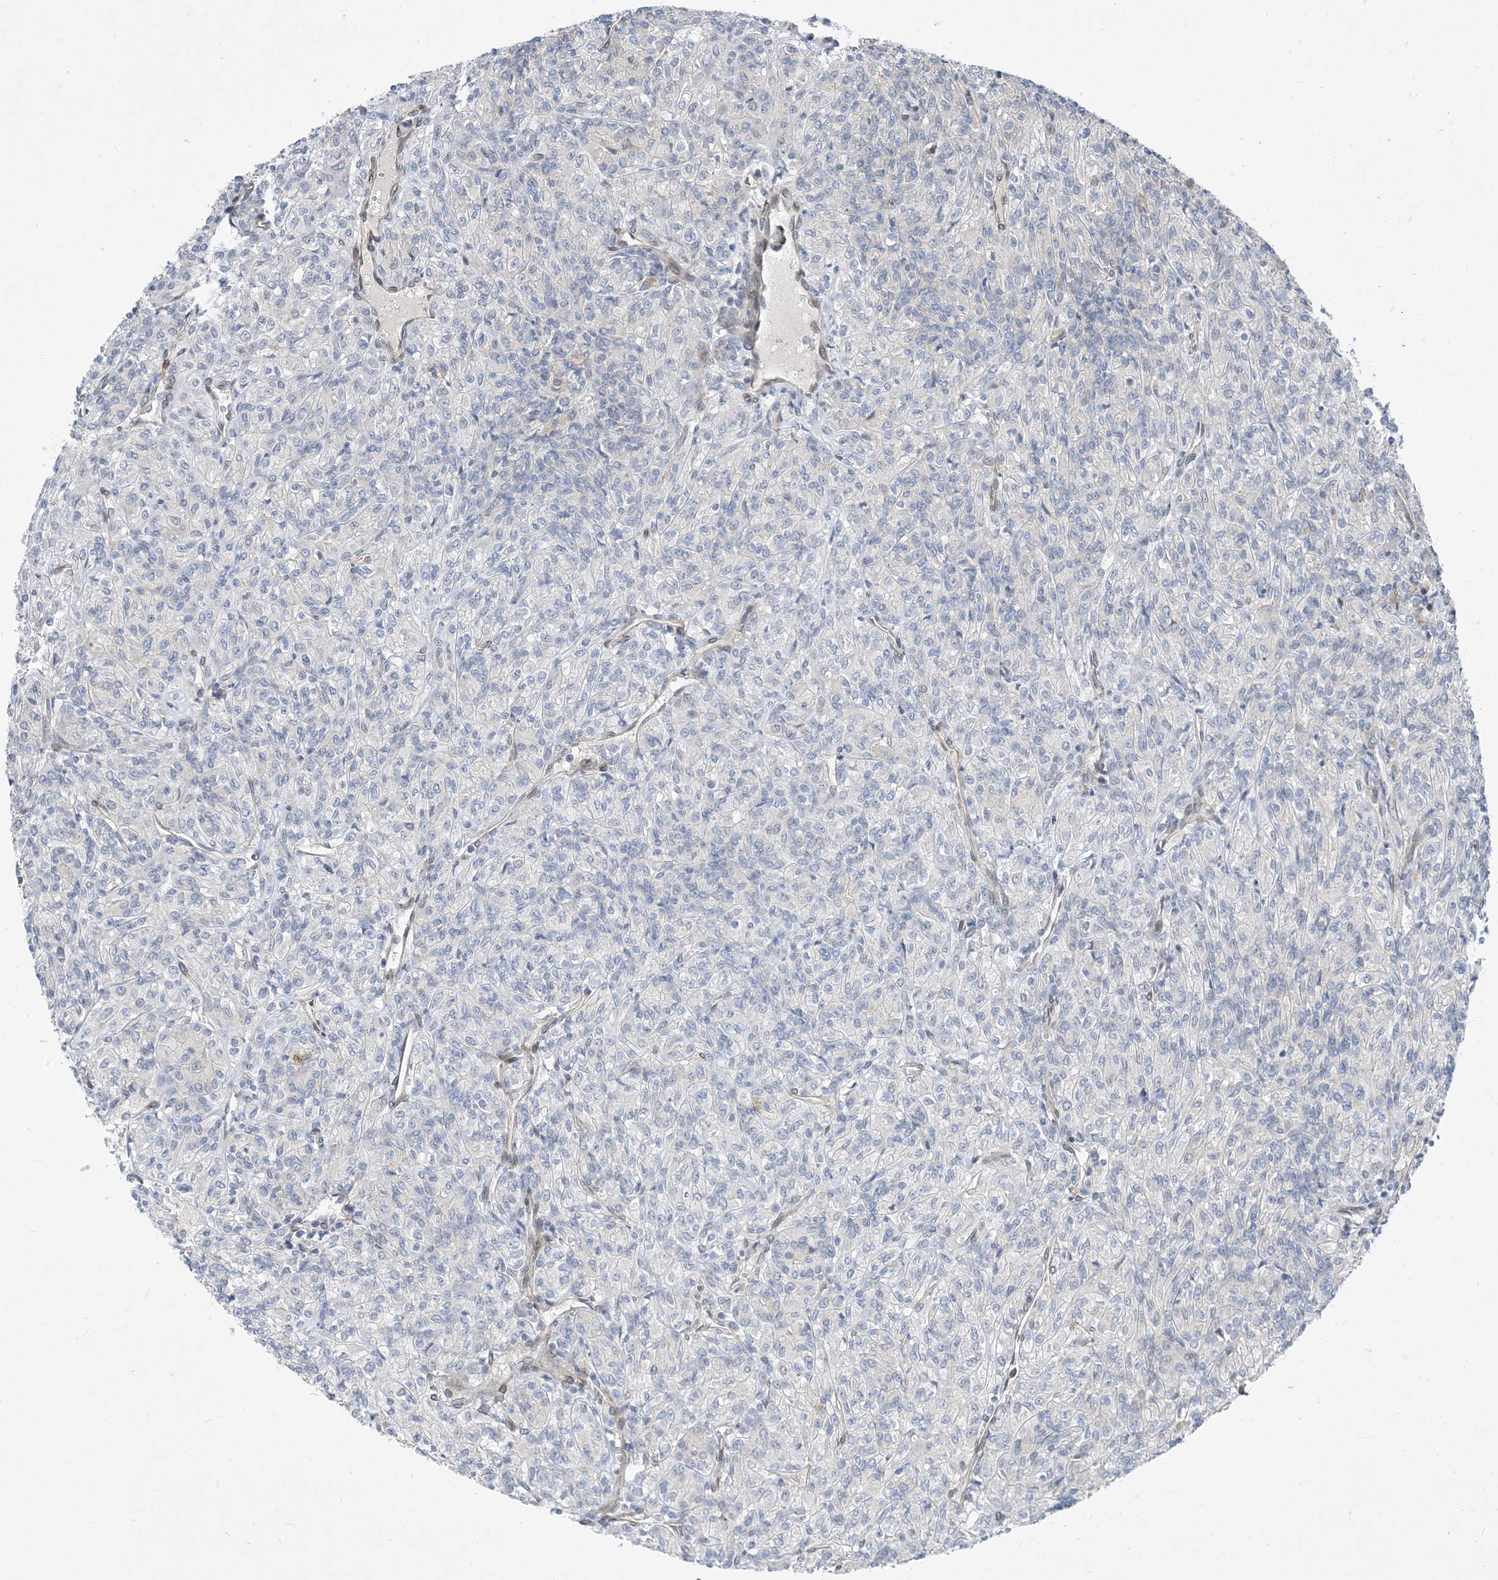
{"staining": {"intensity": "negative", "quantity": "none", "location": "none"}, "tissue": "renal cancer", "cell_type": "Tumor cells", "image_type": "cancer", "snomed": [{"axis": "morphology", "description": "Adenocarcinoma, NOS"}, {"axis": "topography", "description": "Kidney"}], "caption": "Adenocarcinoma (renal) was stained to show a protein in brown. There is no significant staining in tumor cells.", "gene": "TYSND1", "patient": {"sex": "male", "age": 77}}